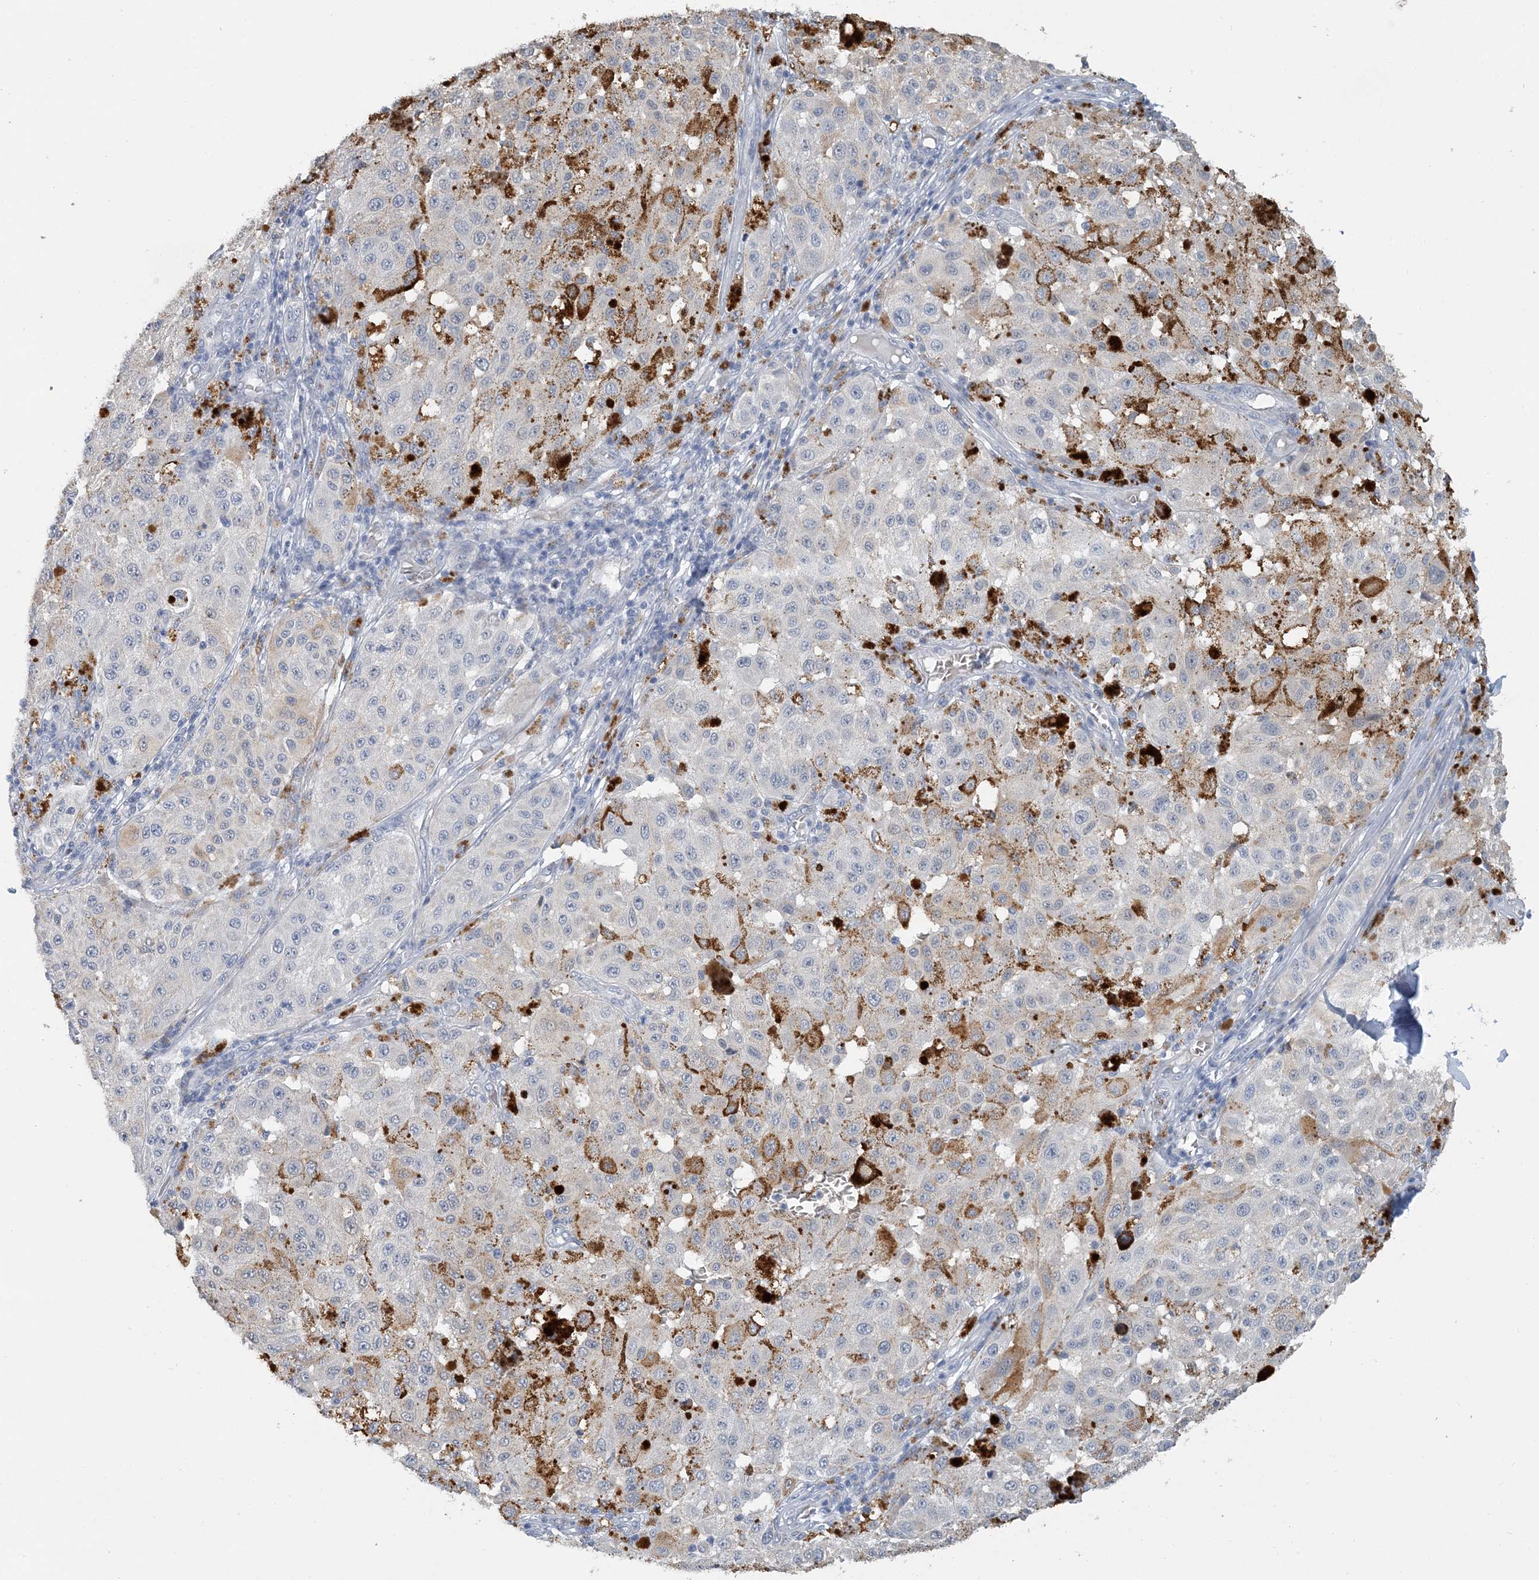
{"staining": {"intensity": "negative", "quantity": "none", "location": "none"}, "tissue": "melanoma", "cell_type": "Tumor cells", "image_type": "cancer", "snomed": [{"axis": "morphology", "description": "Malignant melanoma, NOS"}, {"axis": "topography", "description": "Skin"}], "caption": "Tumor cells are negative for protein expression in human melanoma.", "gene": "CTRL", "patient": {"sex": "female", "age": 64}}